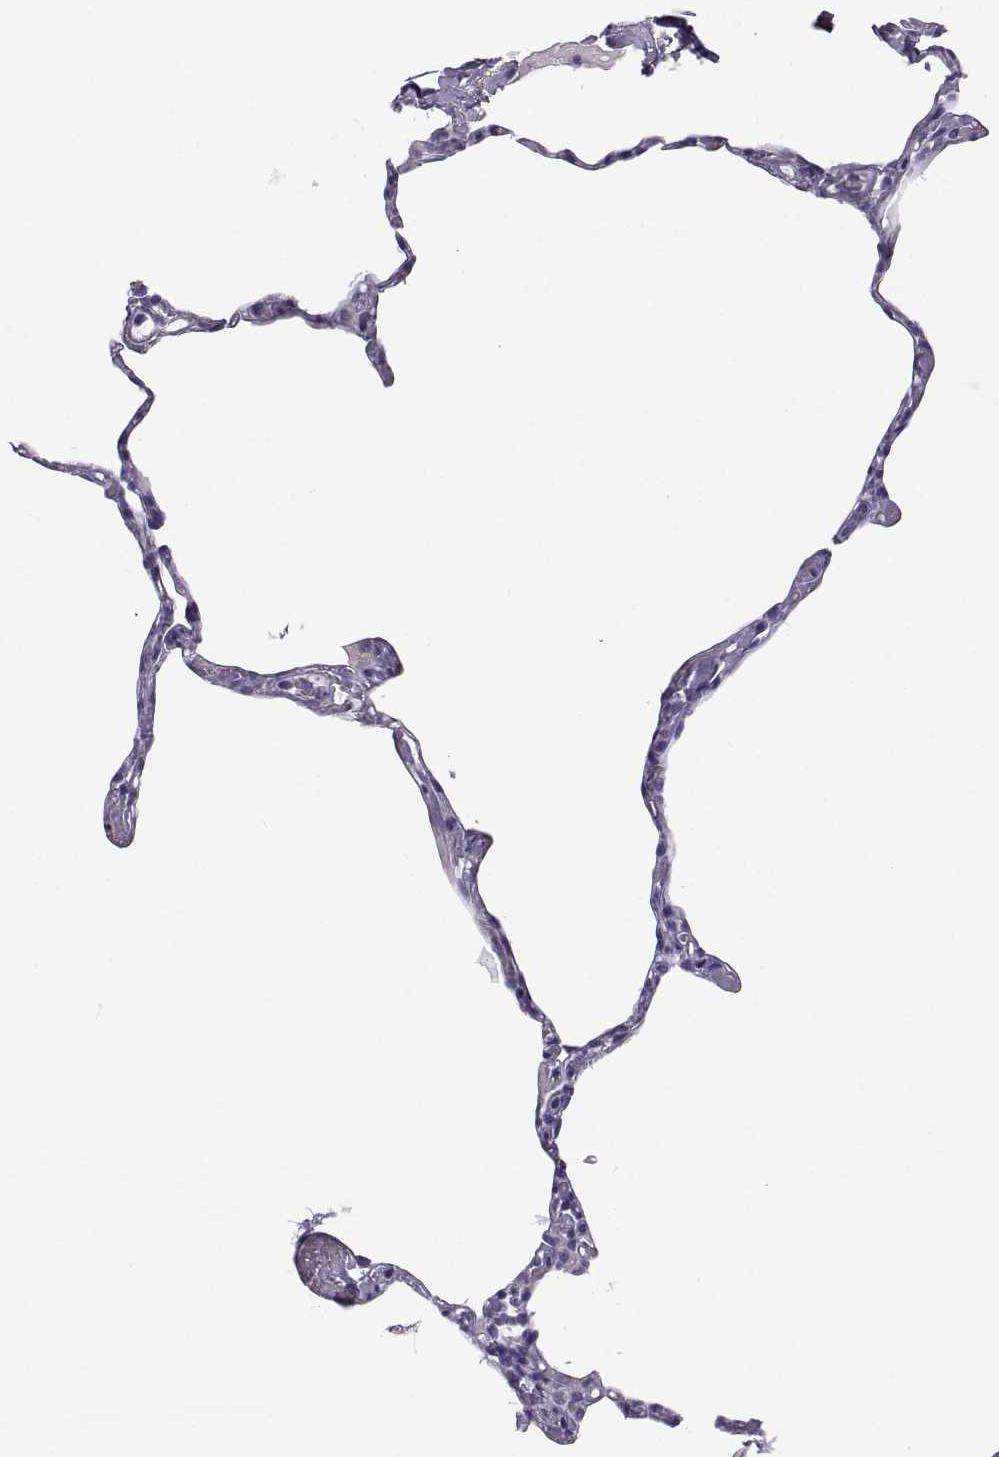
{"staining": {"intensity": "negative", "quantity": "none", "location": "none"}, "tissue": "lung", "cell_type": "Alveolar cells", "image_type": "normal", "snomed": [{"axis": "morphology", "description": "Normal tissue, NOS"}, {"axis": "topography", "description": "Lung"}], "caption": "There is no significant positivity in alveolar cells of lung.", "gene": "PCSK1N", "patient": {"sex": "male", "age": 65}}